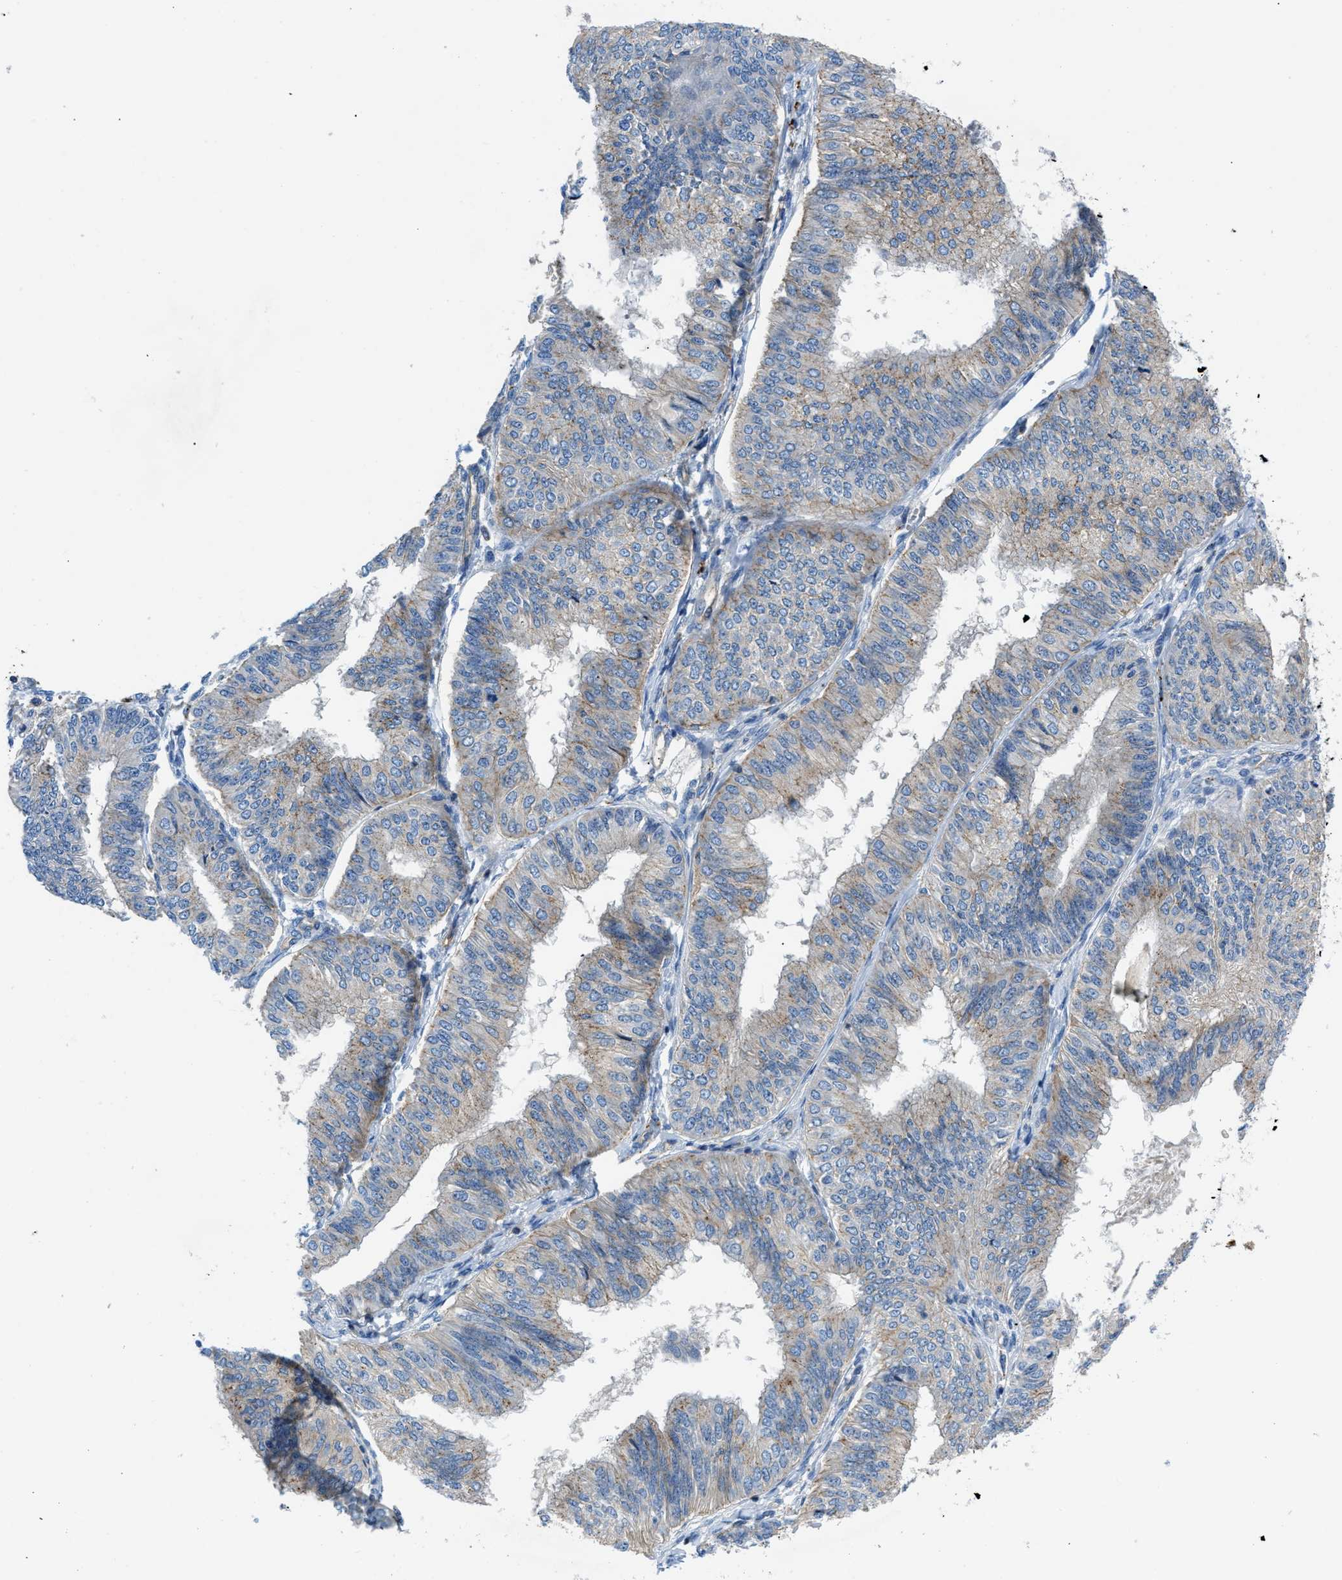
{"staining": {"intensity": "weak", "quantity": ">75%", "location": "cytoplasmic/membranous"}, "tissue": "endometrial cancer", "cell_type": "Tumor cells", "image_type": "cancer", "snomed": [{"axis": "morphology", "description": "Adenocarcinoma, NOS"}, {"axis": "topography", "description": "Endometrium"}], "caption": "Endometrial adenocarcinoma stained with a protein marker displays weak staining in tumor cells.", "gene": "ORAI1", "patient": {"sex": "female", "age": 58}}